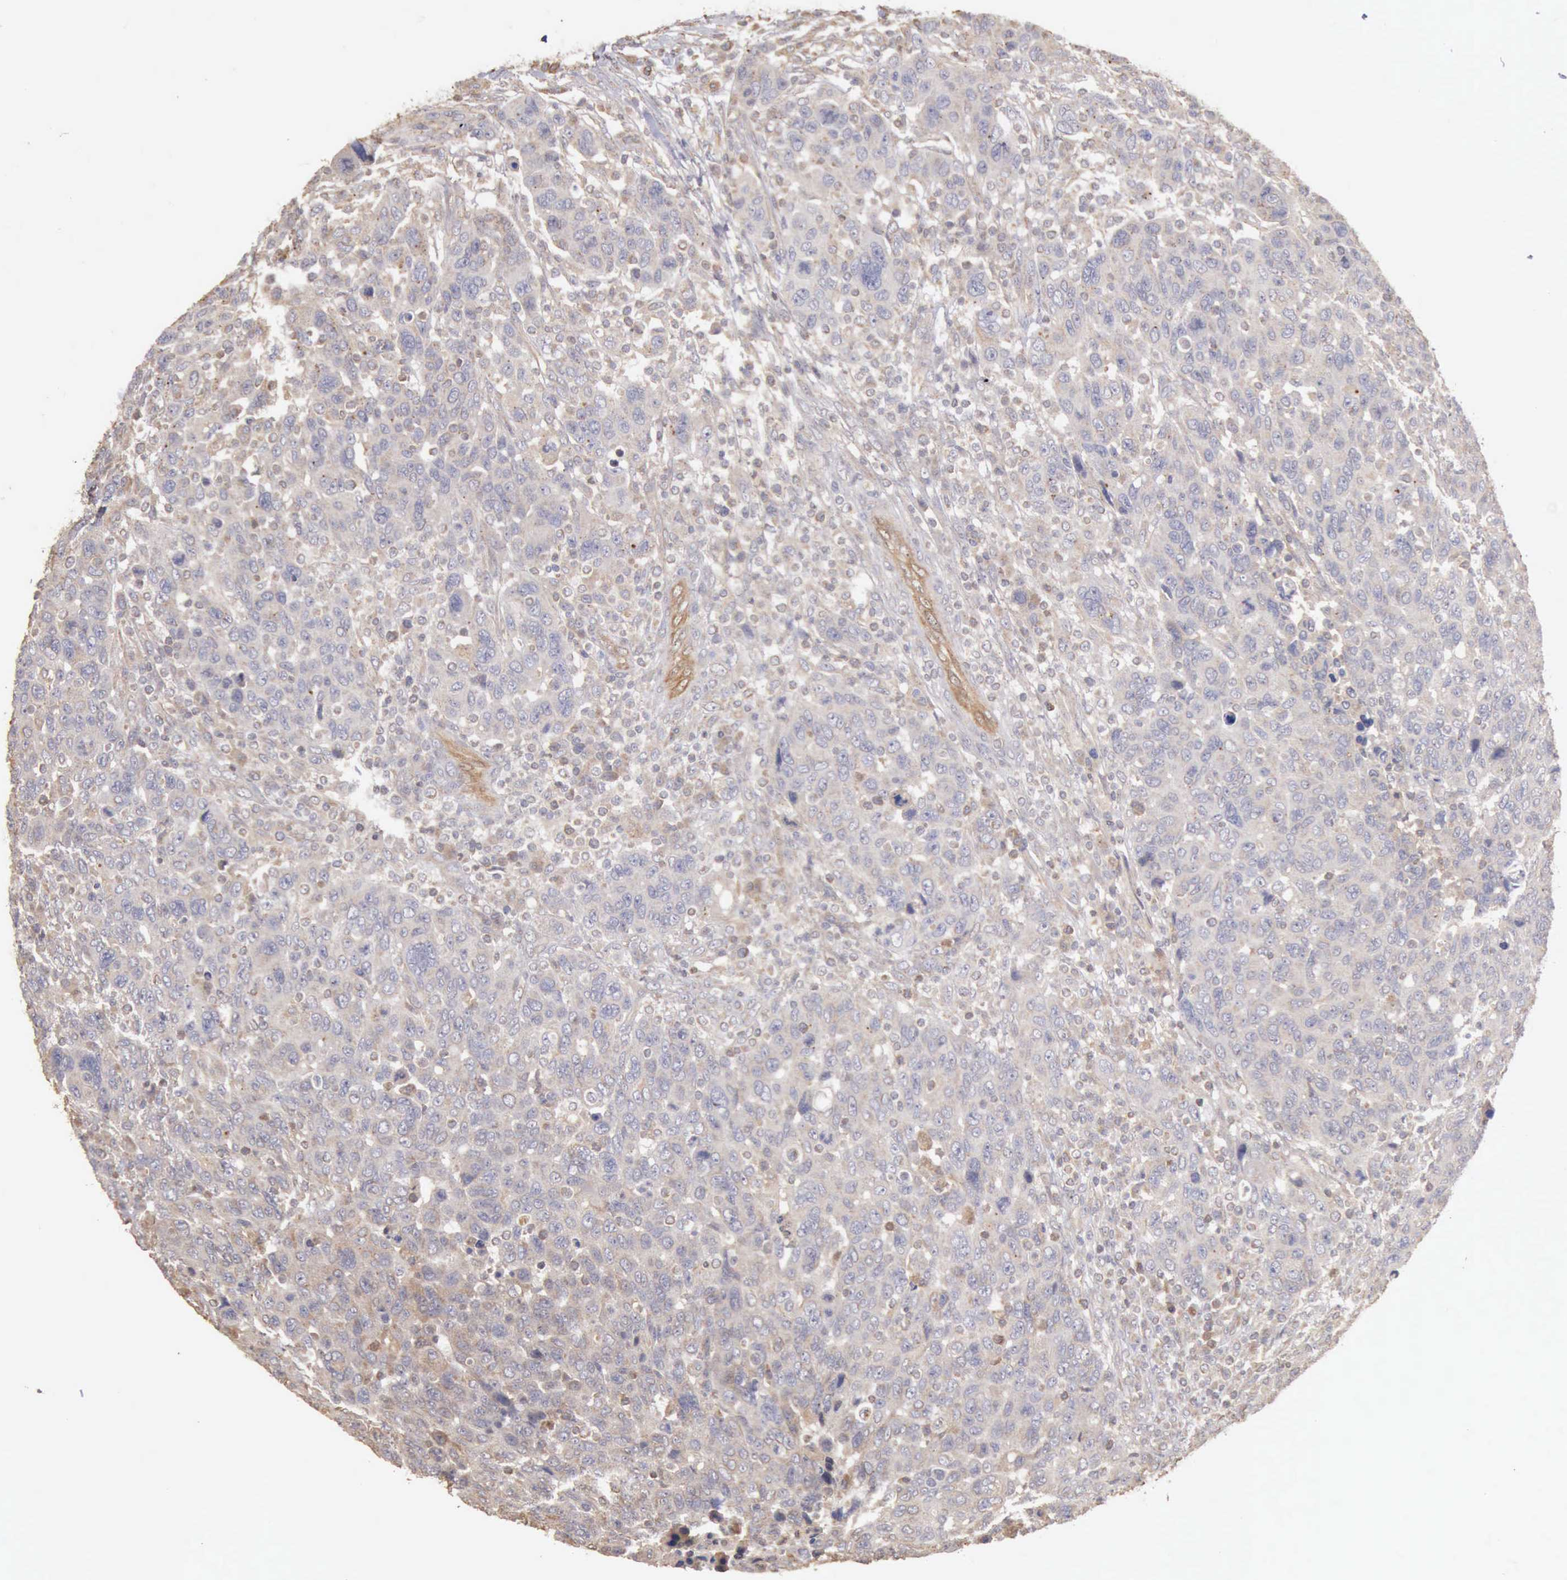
{"staining": {"intensity": "negative", "quantity": "none", "location": "none"}, "tissue": "breast cancer", "cell_type": "Tumor cells", "image_type": "cancer", "snomed": [{"axis": "morphology", "description": "Duct carcinoma"}, {"axis": "topography", "description": "Breast"}], "caption": "This is a micrograph of immunohistochemistry (IHC) staining of breast cancer, which shows no staining in tumor cells.", "gene": "BMX", "patient": {"sex": "female", "age": 37}}